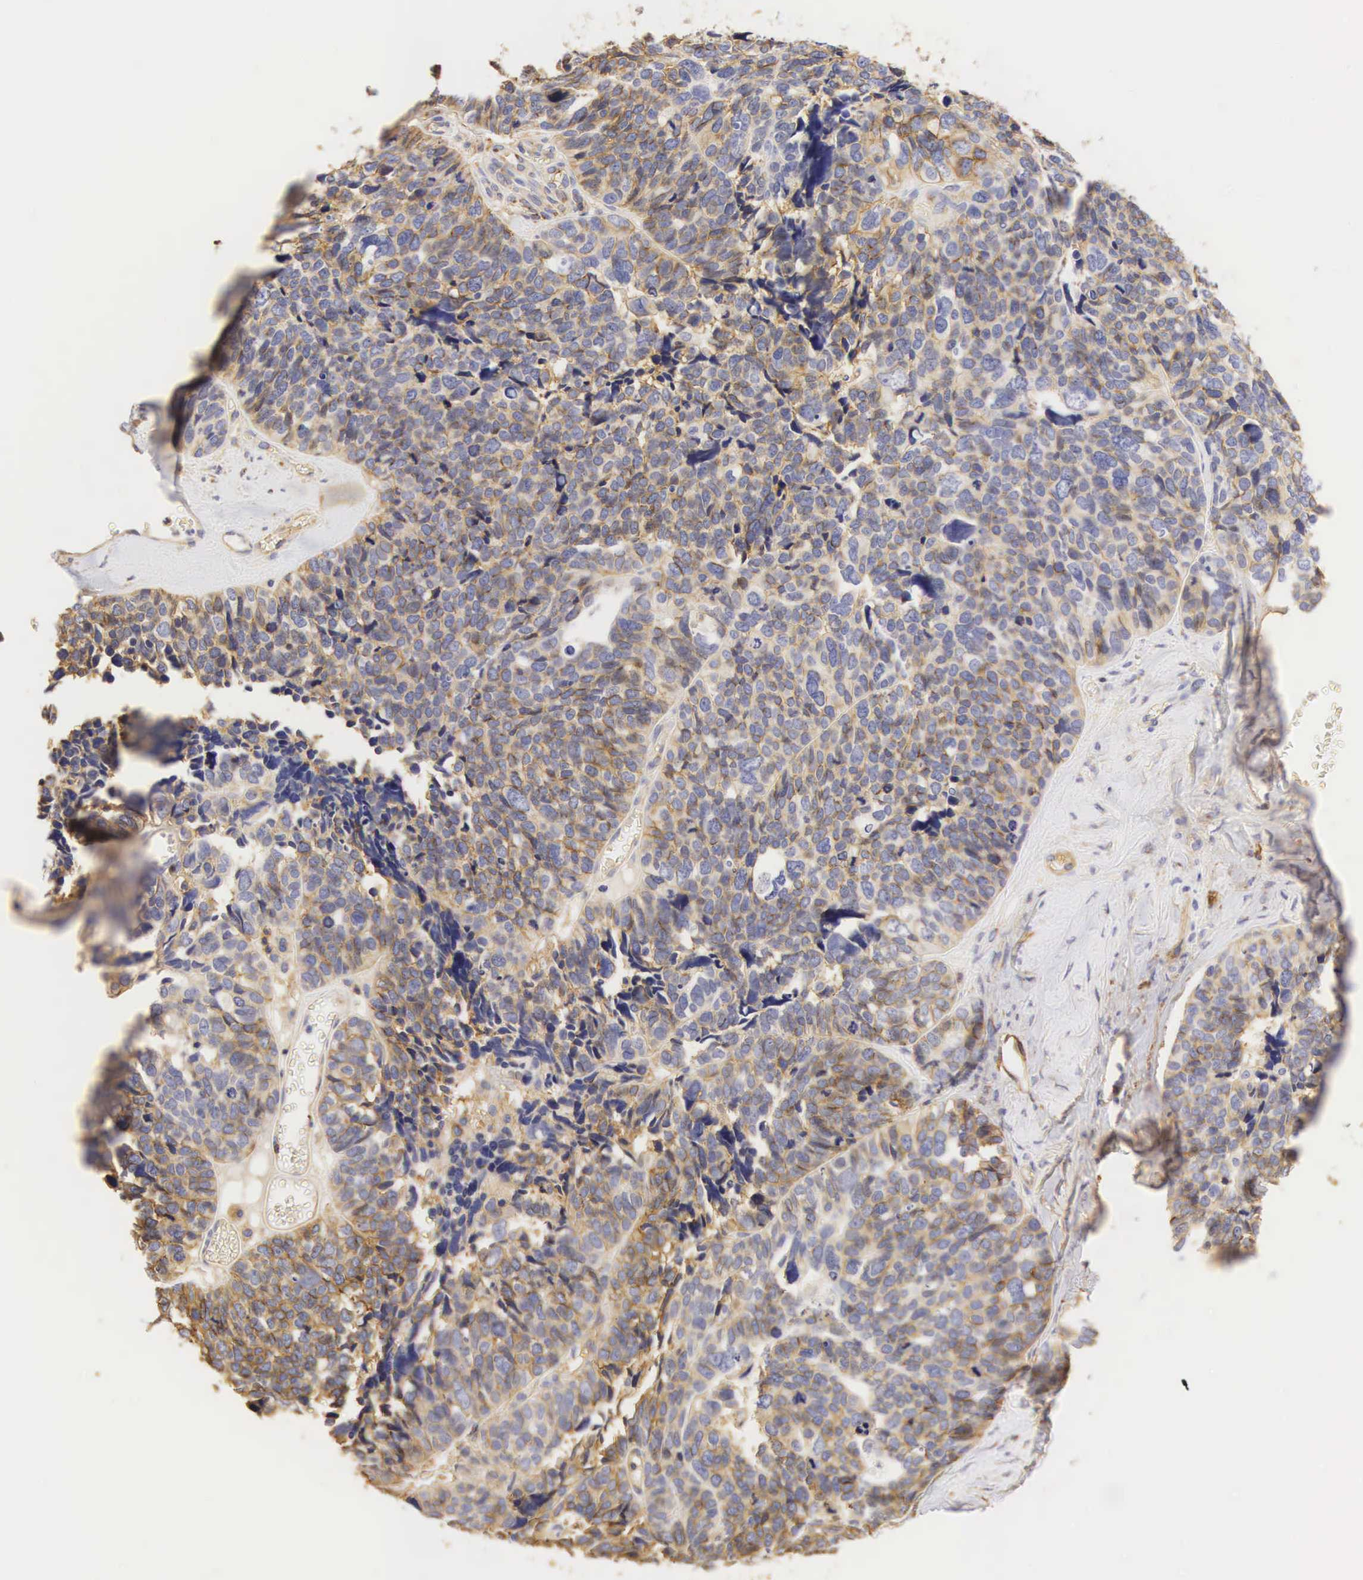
{"staining": {"intensity": "moderate", "quantity": "25%-75%", "location": "cytoplasmic/membranous"}, "tissue": "ovarian cancer", "cell_type": "Tumor cells", "image_type": "cancer", "snomed": [{"axis": "morphology", "description": "Cystadenocarcinoma, serous, NOS"}, {"axis": "topography", "description": "Ovary"}], "caption": "DAB immunohistochemical staining of ovarian cancer (serous cystadenocarcinoma) shows moderate cytoplasmic/membranous protein expression in approximately 25%-75% of tumor cells.", "gene": "CD99", "patient": {"sex": "female", "age": 77}}